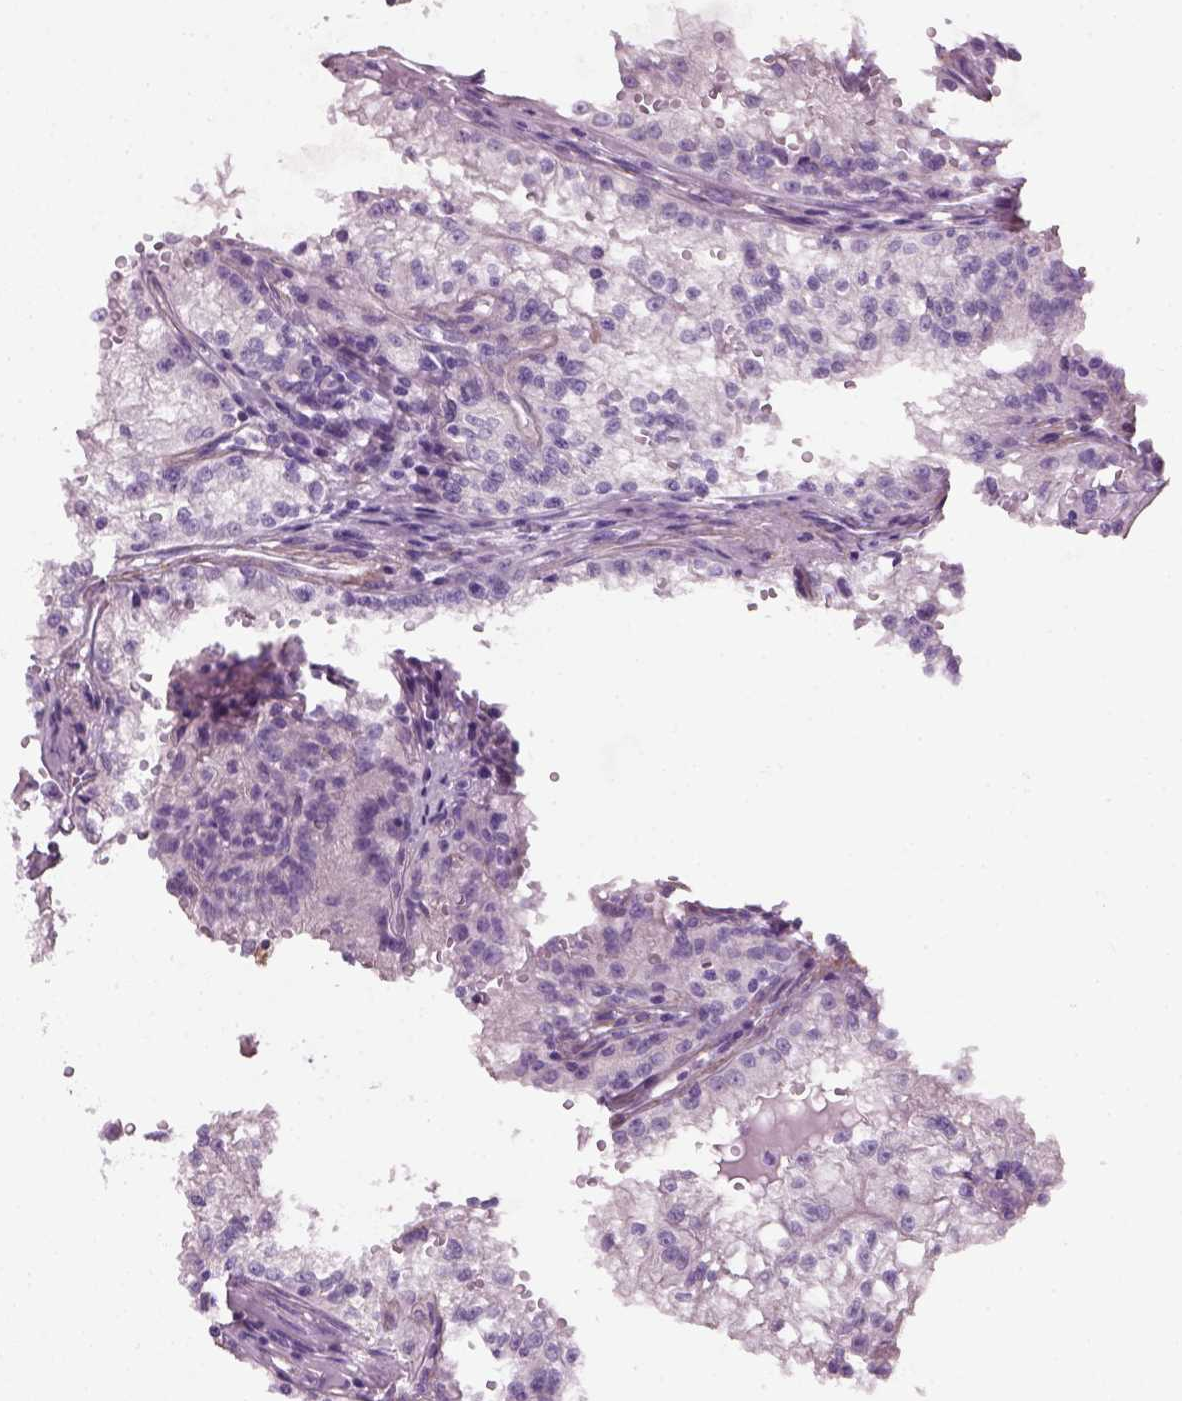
{"staining": {"intensity": "negative", "quantity": "none", "location": "none"}, "tissue": "renal cancer", "cell_type": "Tumor cells", "image_type": "cancer", "snomed": [{"axis": "morphology", "description": "Adenocarcinoma, NOS"}, {"axis": "topography", "description": "Kidney"}], "caption": "IHC of adenocarcinoma (renal) demonstrates no staining in tumor cells. The staining was performed using DAB (3,3'-diaminobenzidine) to visualize the protein expression in brown, while the nuclei were stained in blue with hematoxylin (Magnification: 20x).", "gene": "FAM161A", "patient": {"sex": "male", "age": 36}}